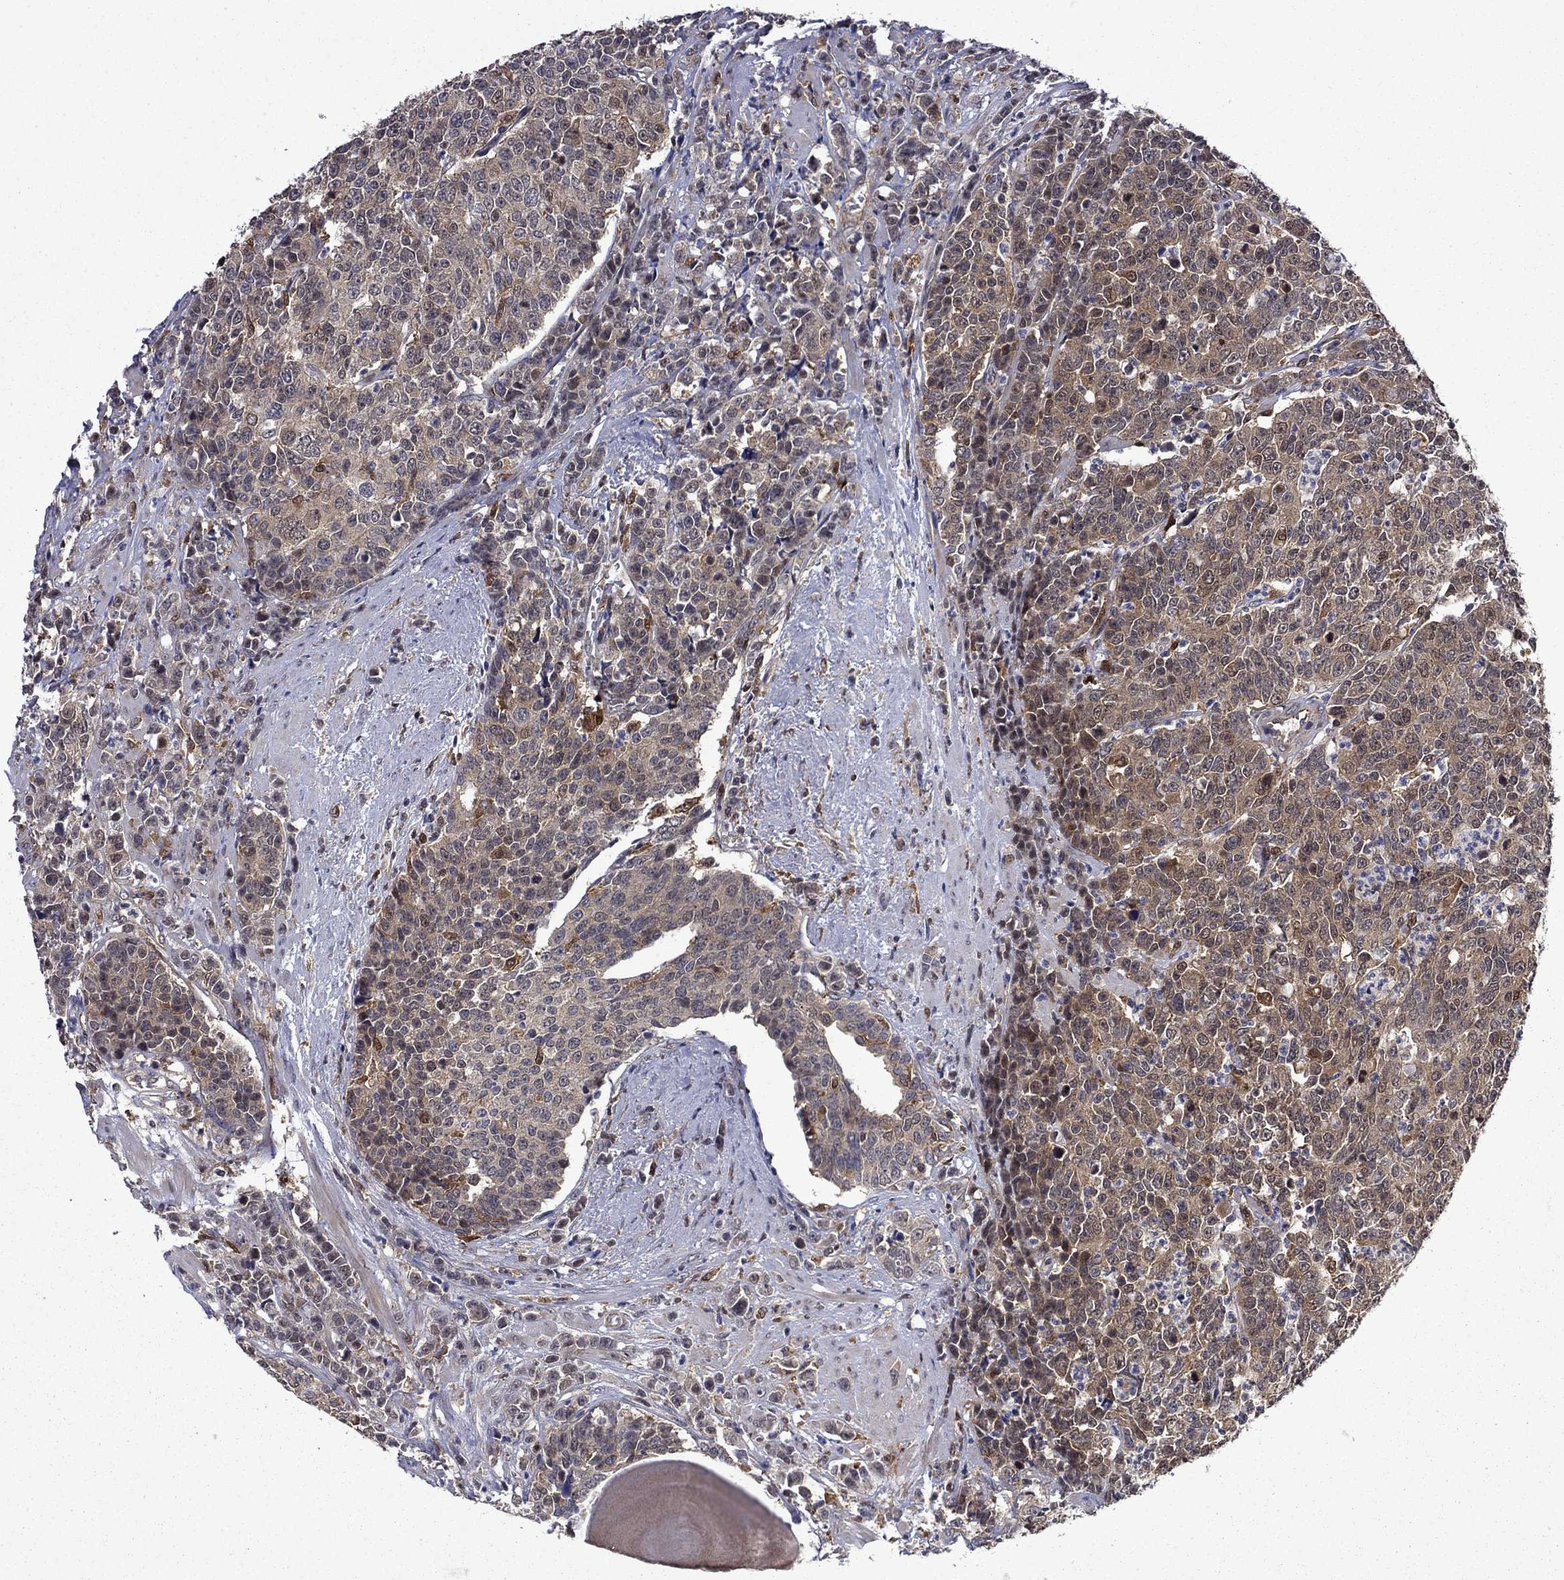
{"staining": {"intensity": "moderate", "quantity": "25%-75%", "location": "cytoplasmic/membranous"}, "tissue": "prostate cancer", "cell_type": "Tumor cells", "image_type": "cancer", "snomed": [{"axis": "morphology", "description": "Adenocarcinoma, NOS"}, {"axis": "topography", "description": "Prostate"}], "caption": "Prostate cancer was stained to show a protein in brown. There is medium levels of moderate cytoplasmic/membranous expression in approximately 25%-75% of tumor cells.", "gene": "TPMT", "patient": {"sex": "male", "age": 67}}